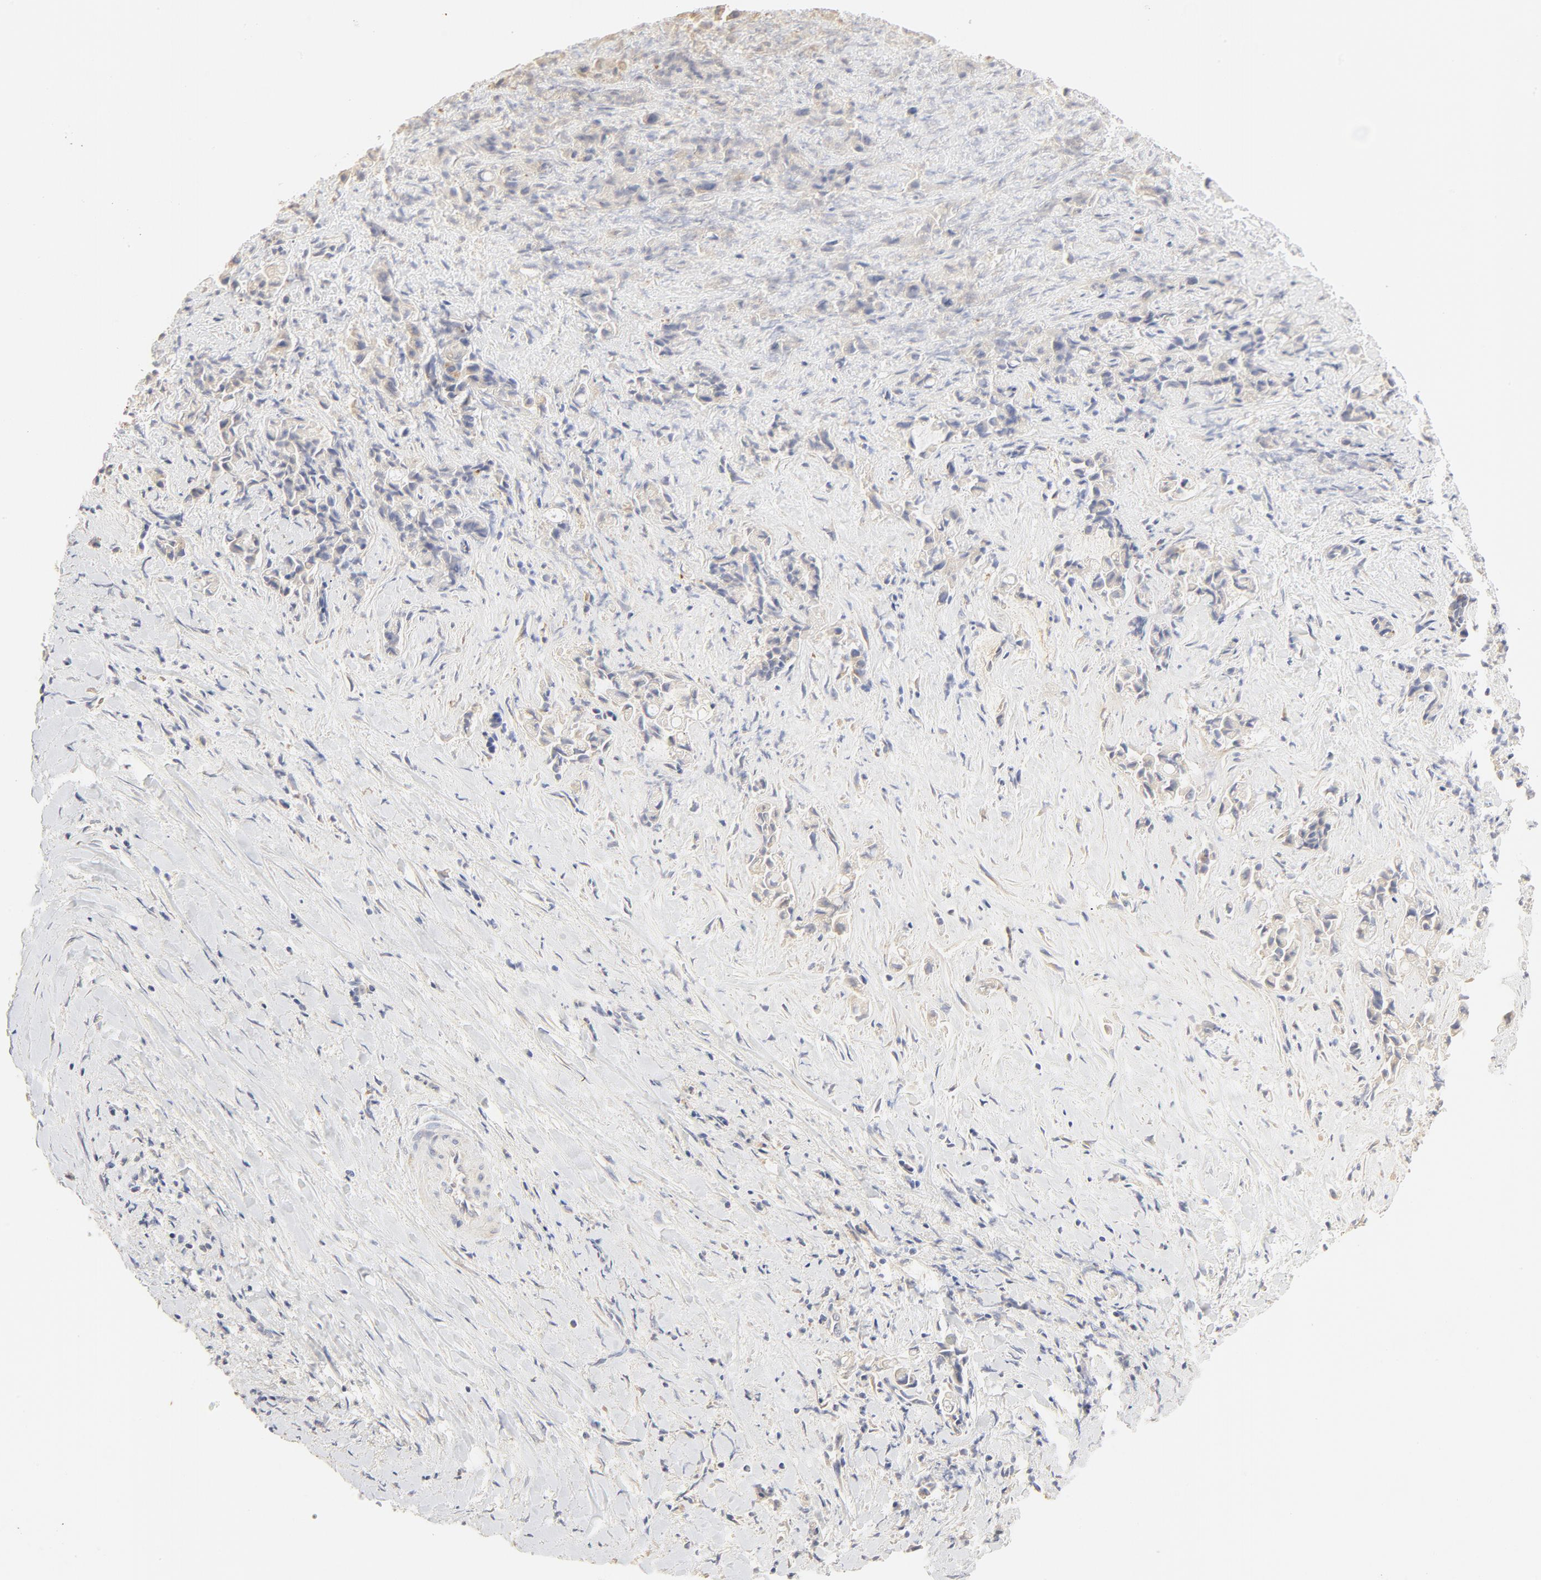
{"staining": {"intensity": "negative", "quantity": "none", "location": "none"}, "tissue": "liver cancer", "cell_type": "Tumor cells", "image_type": "cancer", "snomed": [{"axis": "morphology", "description": "Cholangiocarcinoma"}, {"axis": "topography", "description": "Liver"}], "caption": "Immunohistochemistry histopathology image of neoplastic tissue: human liver cancer stained with DAB (3,3'-diaminobenzidine) exhibits no significant protein expression in tumor cells. The staining is performed using DAB (3,3'-diaminobenzidine) brown chromogen with nuclei counter-stained in using hematoxylin.", "gene": "FCGBP", "patient": {"sex": "male", "age": 57}}